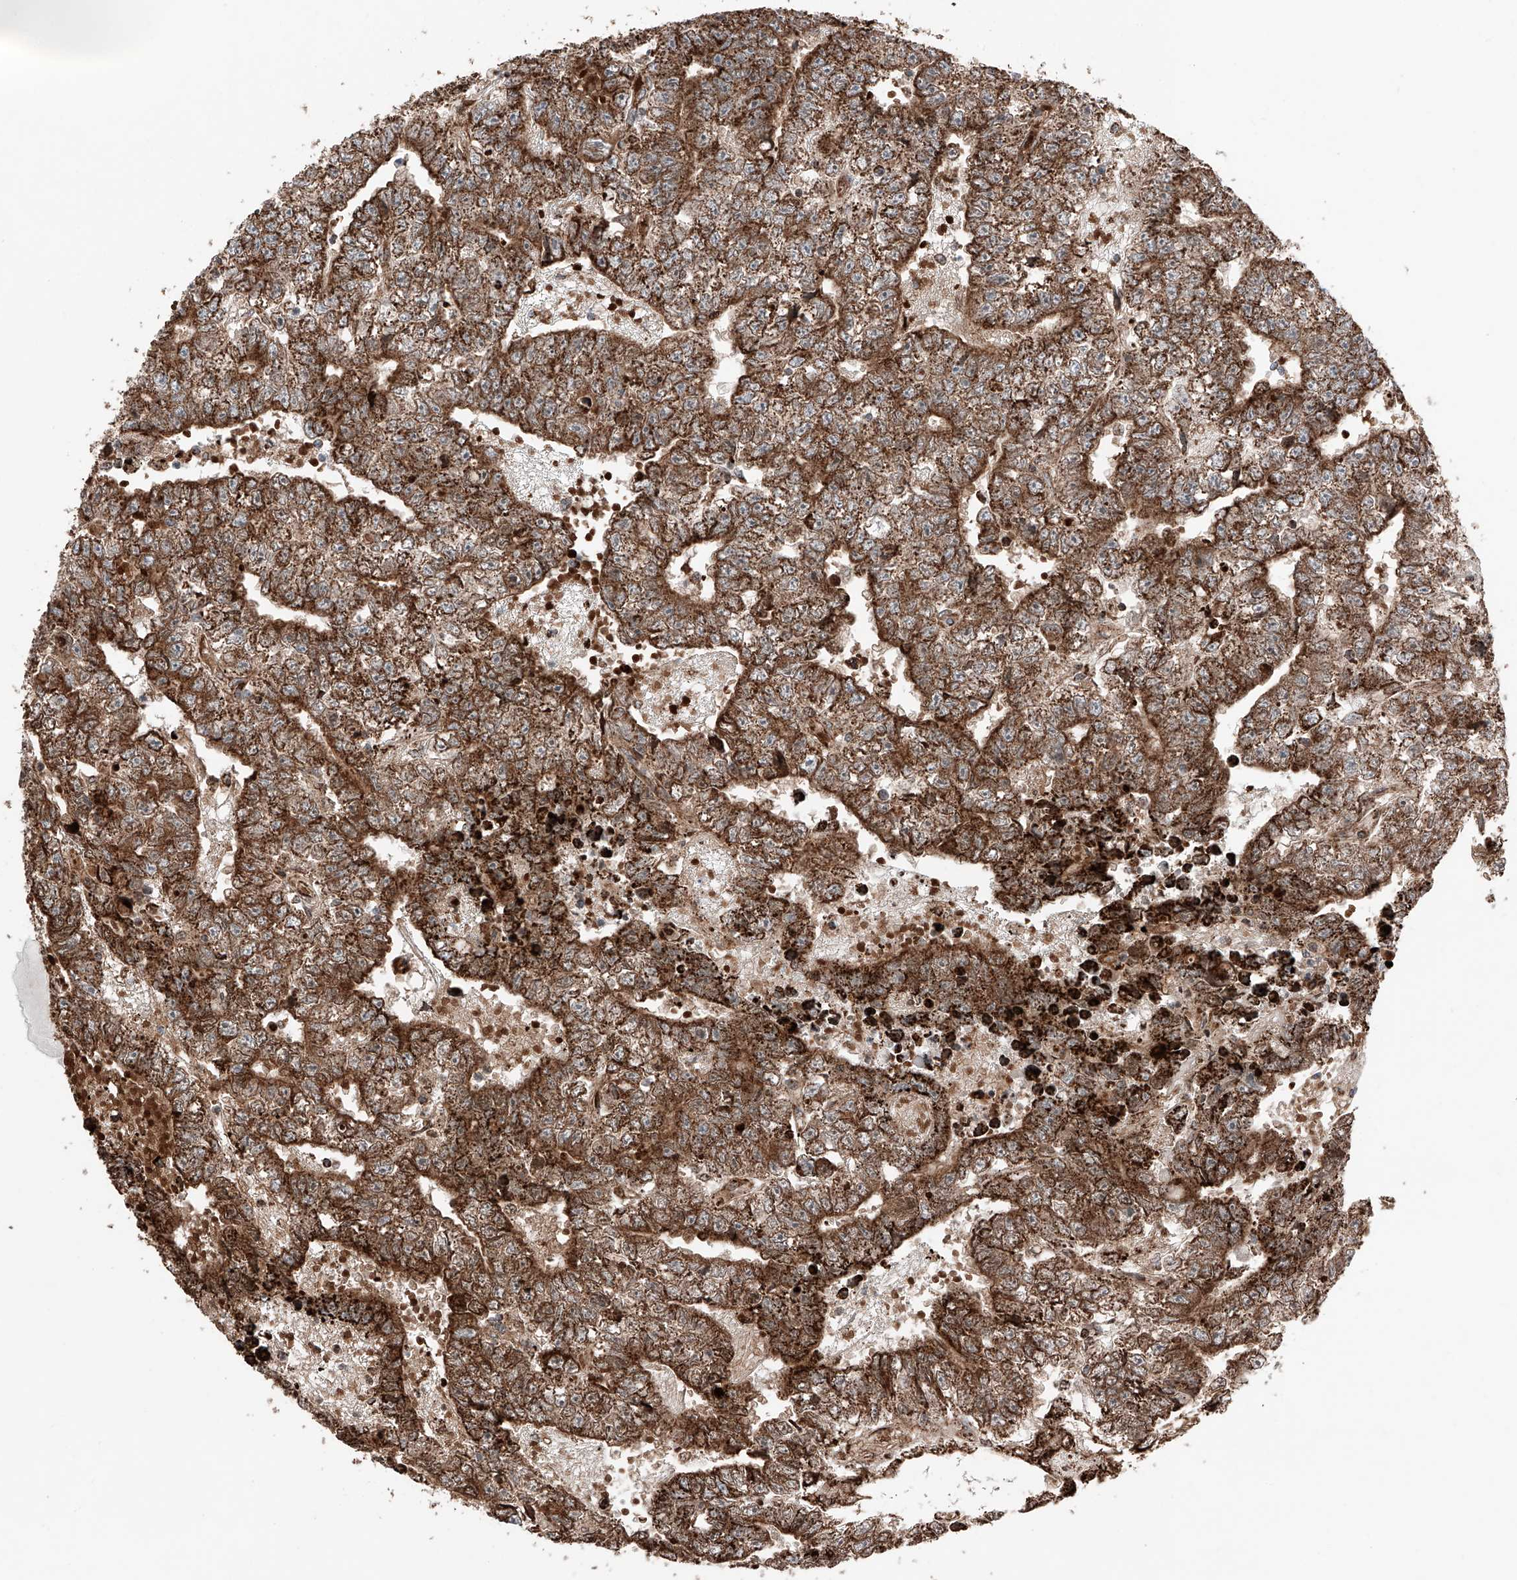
{"staining": {"intensity": "strong", "quantity": ">75%", "location": "cytoplasmic/membranous"}, "tissue": "testis cancer", "cell_type": "Tumor cells", "image_type": "cancer", "snomed": [{"axis": "morphology", "description": "Carcinoma, Embryonal, NOS"}, {"axis": "topography", "description": "Testis"}], "caption": "Human embryonal carcinoma (testis) stained for a protein (brown) displays strong cytoplasmic/membranous positive staining in about >75% of tumor cells.", "gene": "ZSCAN29", "patient": {"sex": "male", "age": 25}}